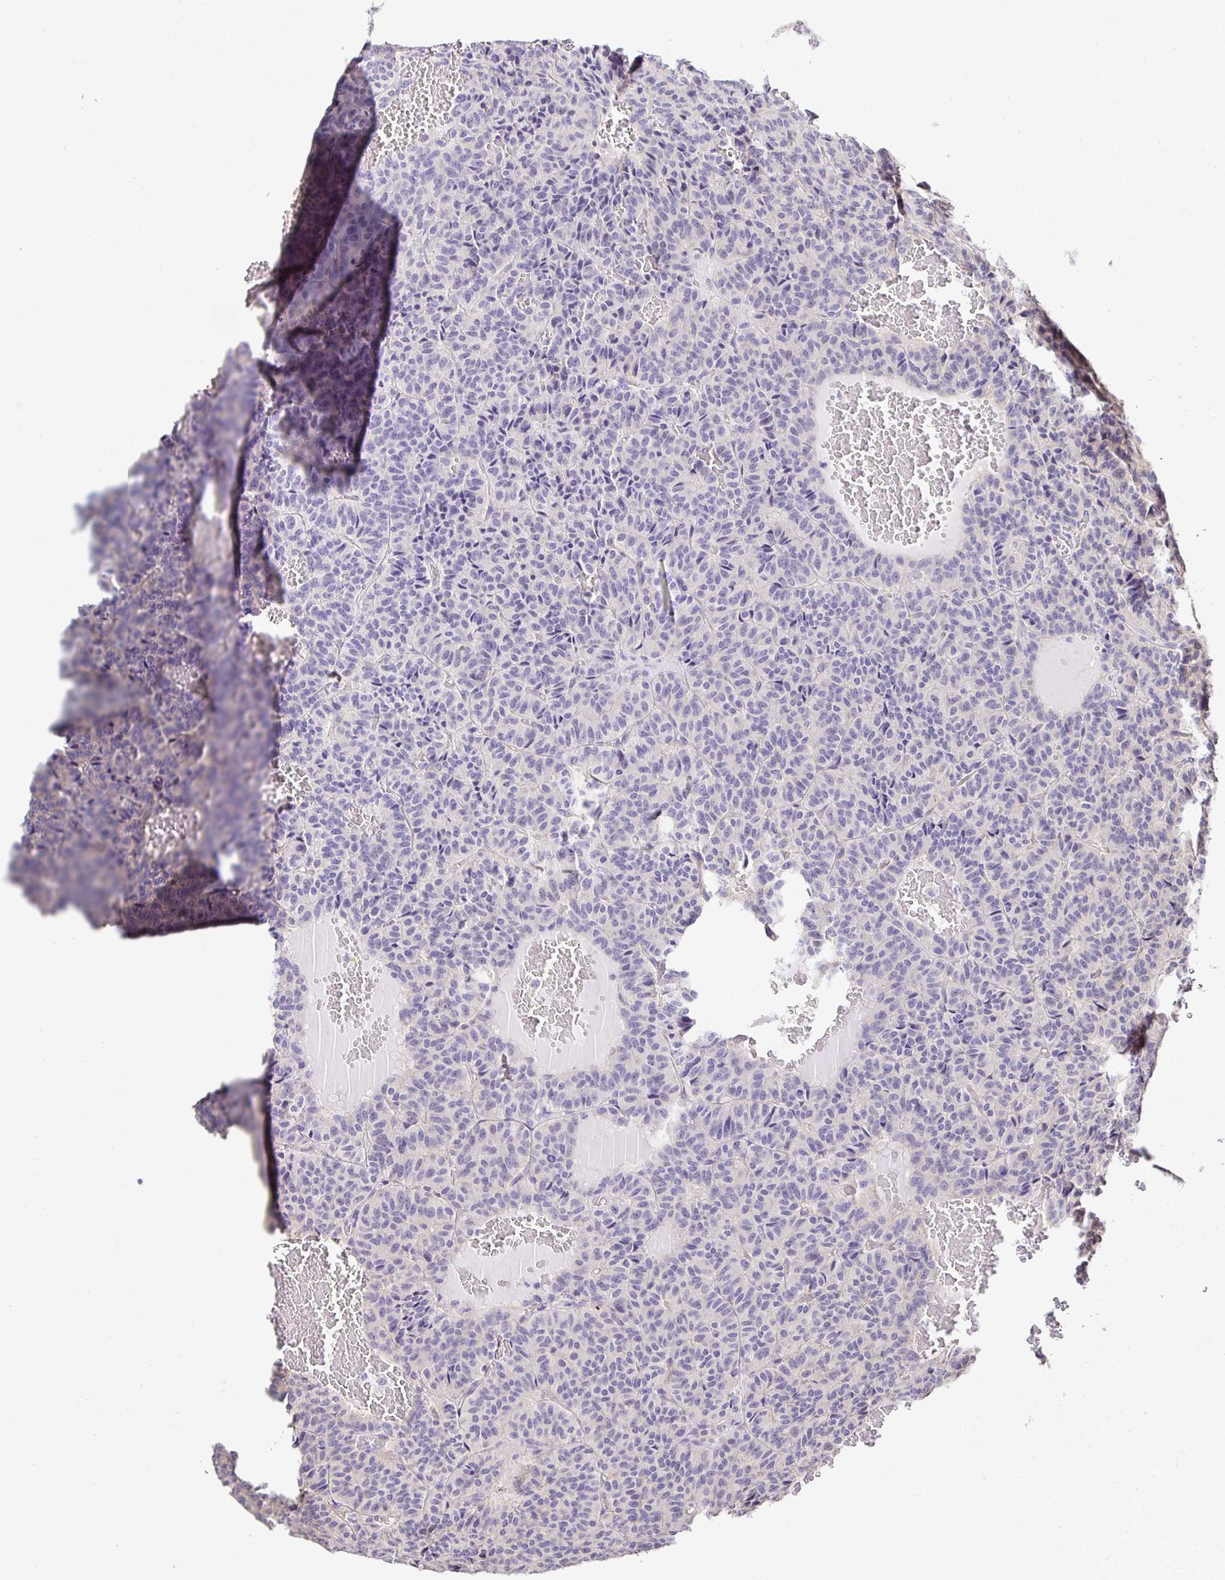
{"staining": {"intensity": "negative", "quantity": "none", "location": "none"}, "tissue": "carcinoid", "cell_type": "Tumor cells", "image_type": "cancer", "snomed": [{"axis": "morphology", "description": "Carcinoid, malignant, NOS"}, {"axis": "topography", "description": "Lung"}], "caption": "The histopathology image reveals no significant expression in tumor cells of malignant carcinoid. (IHC, brightfield microscopy, high magnification).", "gene": "SLC9A1", "patient": {"sex": "male", "age": 70}}